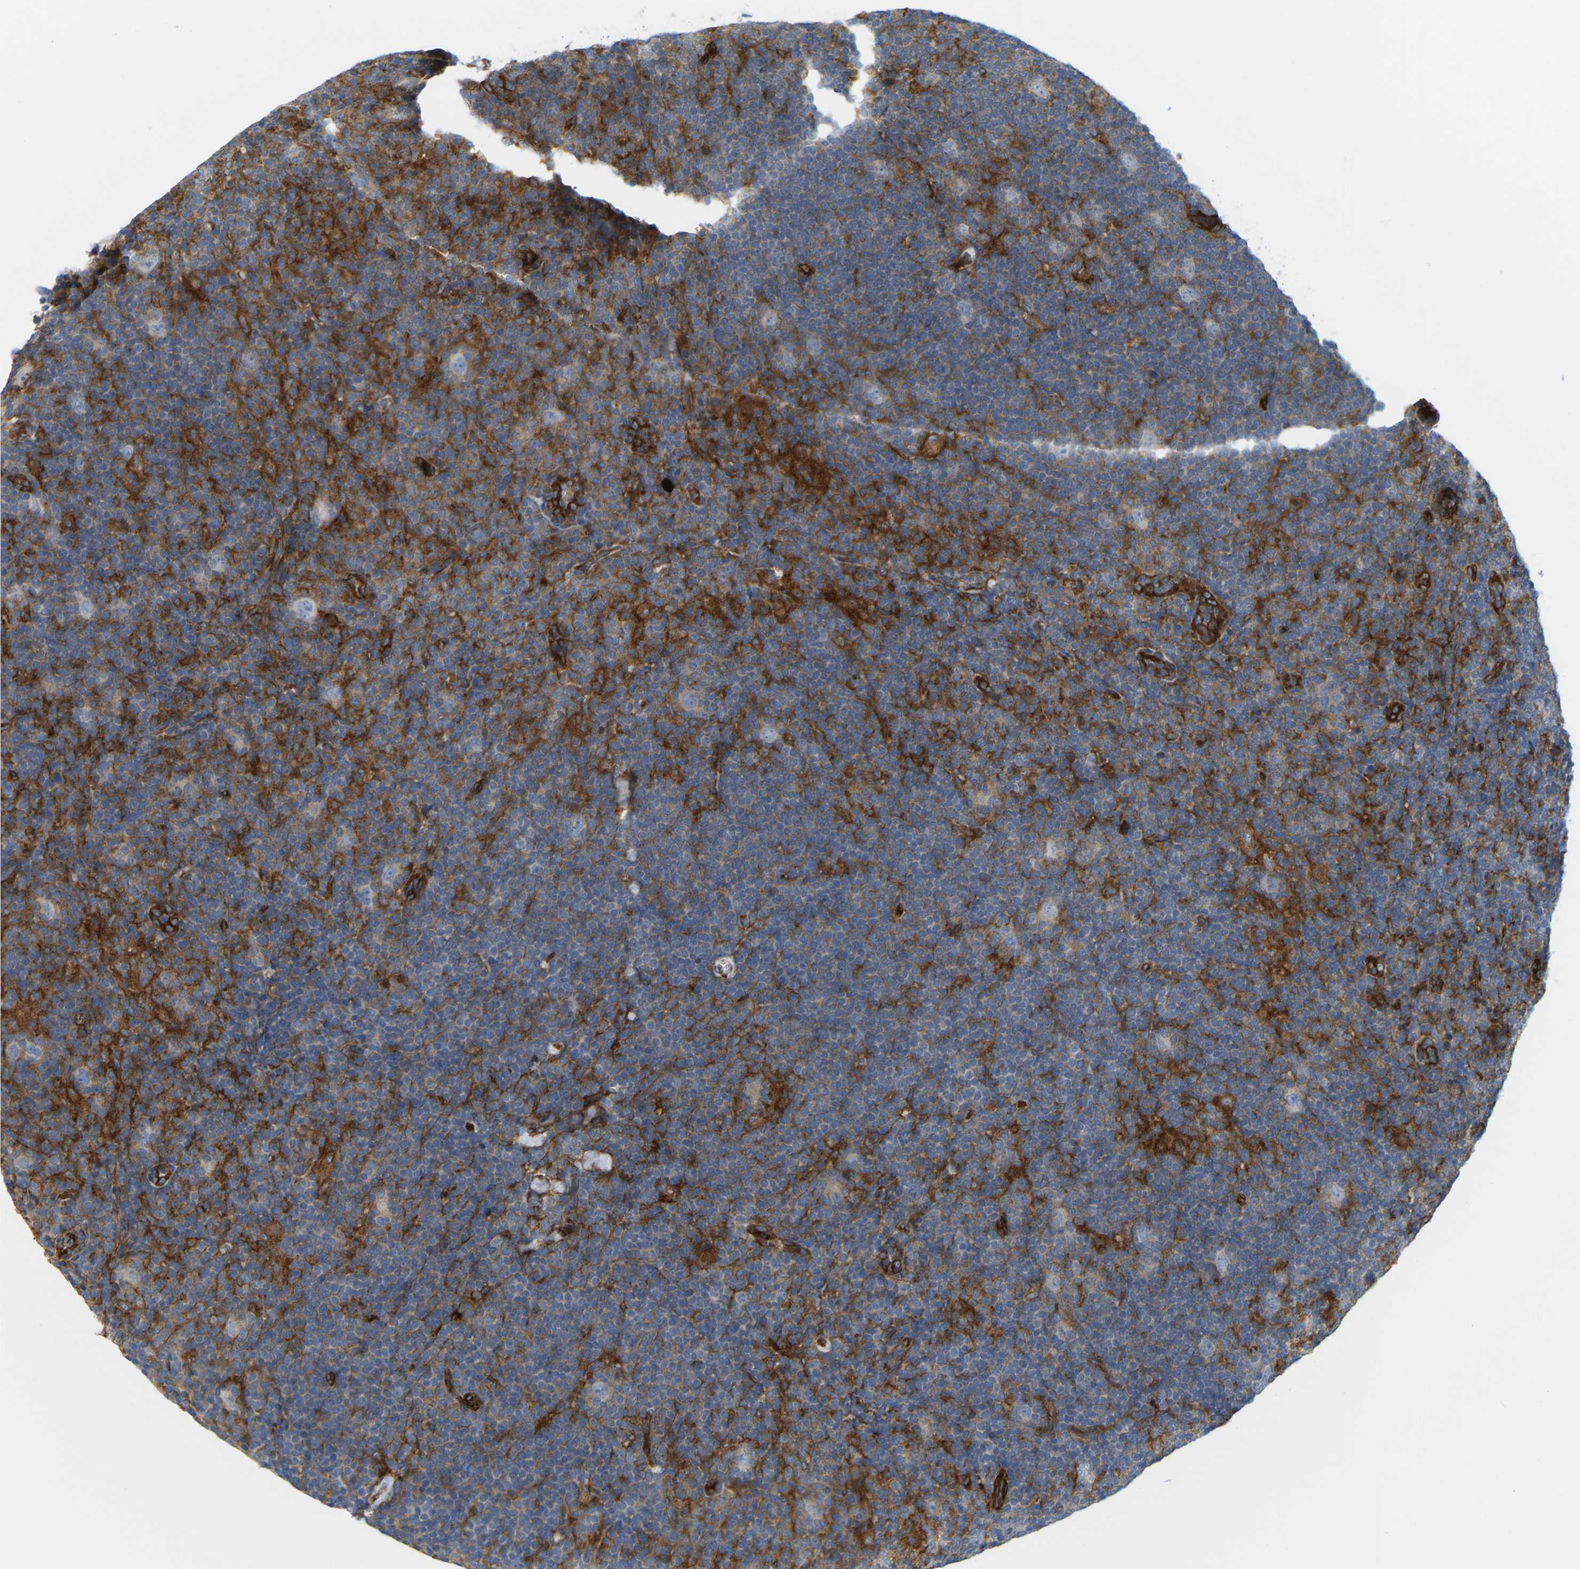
{"staining": {"intensity": "negative", "quantity": "none", "location": "none"}, "tissue": "lymphoma", "cell_type": "Tumor cells", "image_type": "cancer", "snomed": [{"axis": "morphology", "description": "Hodgkin's disease, NOS"}, {"axis": "topography", "description": "Lymph node"}], "caption": "There is no significant expression in tumor cells of Hodgkin's disease.", "gene": "PICALM", "patient": {"sex": "female", "age": 57}}